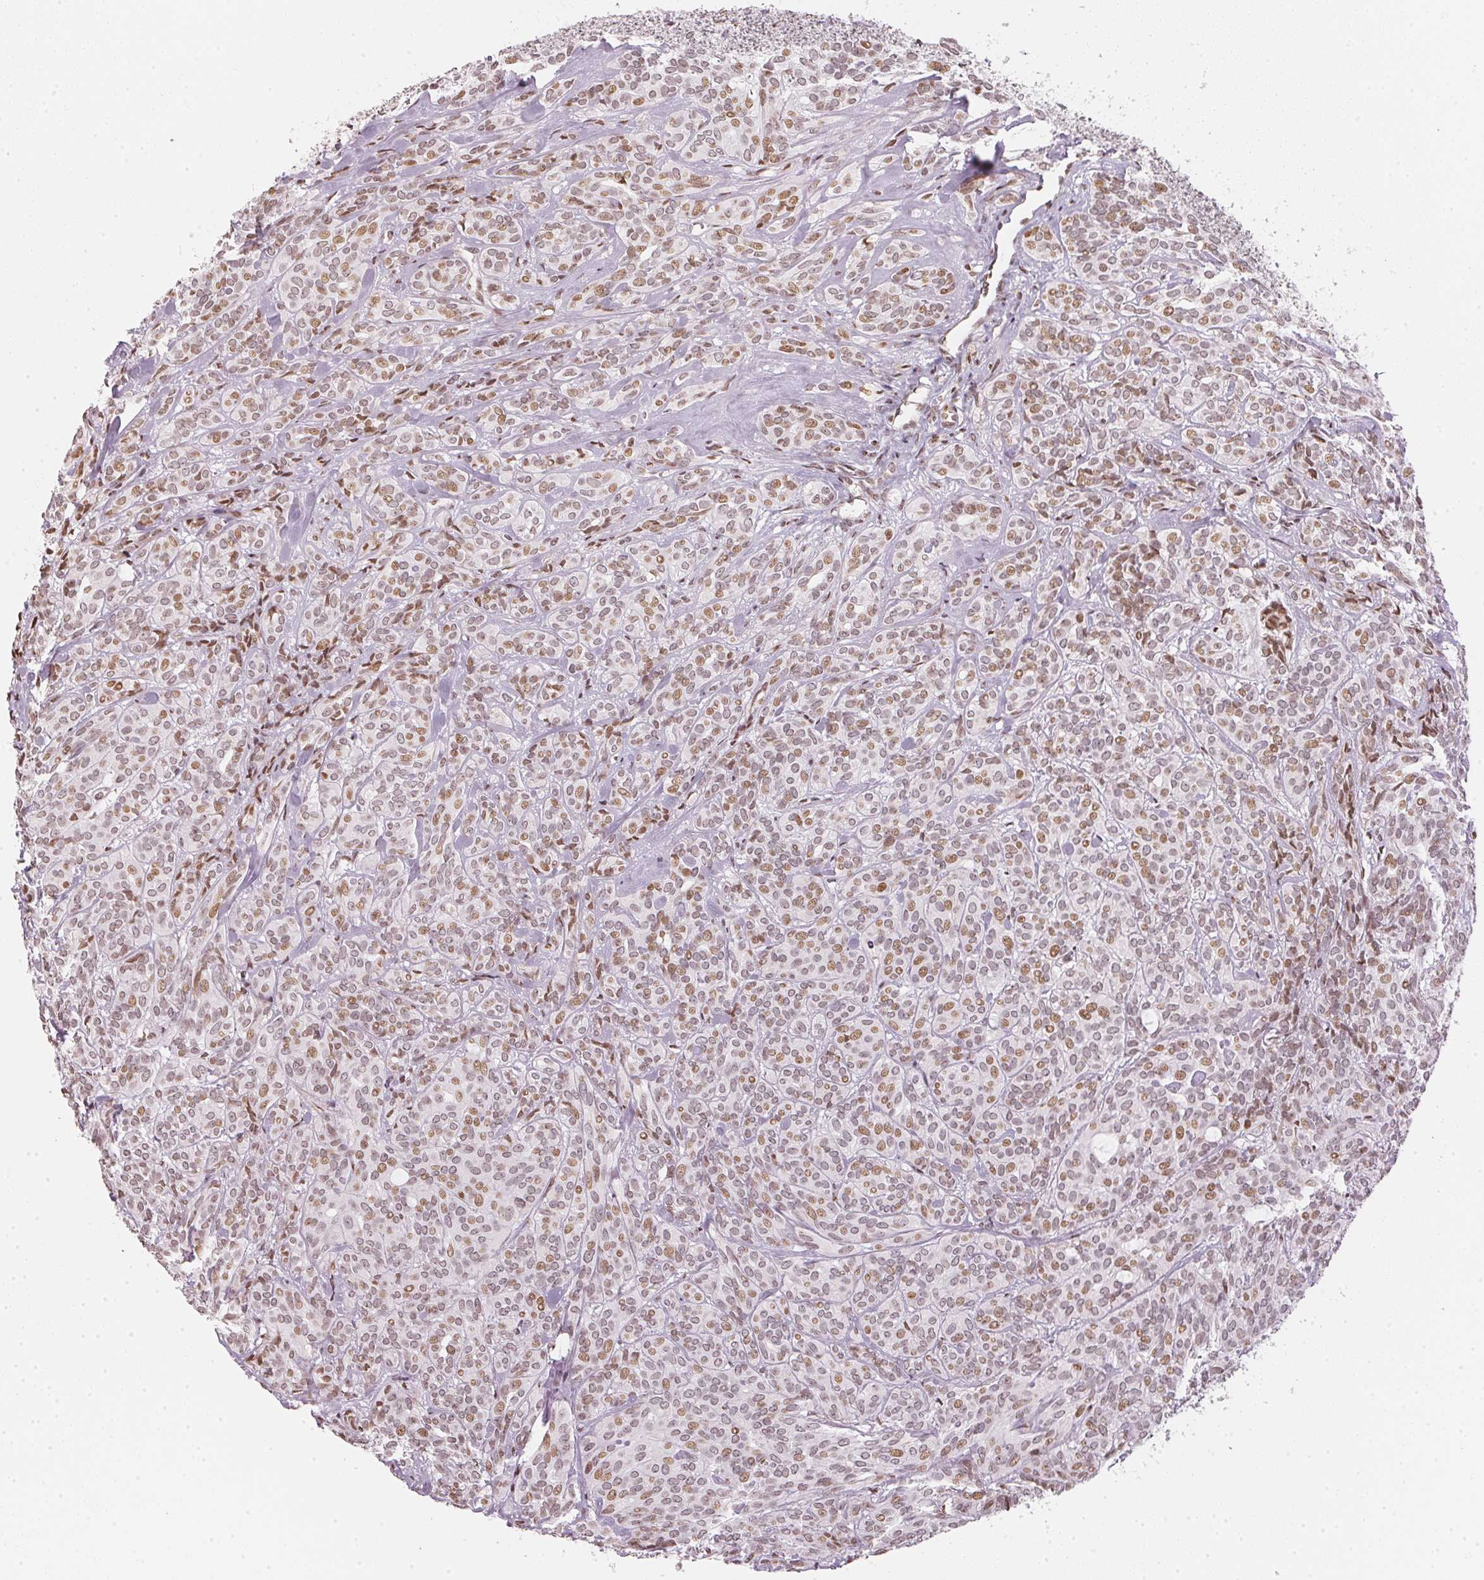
{"staining": {"intensity": "weak", "quantity": ">75%", "location": "nuclear"}, "tissue": "head and neck cancer", "cell_type": "Tumor cells", "image_type": "cancer", "snomed": [{"axis": "morphology", "description": "Adenocarcinoma, NOS"}, {"axis": "topography", "description": "Head-Neck"}], "caption": "Protein expression analysis of head and neck cancer (adenocarcinoma) shows weak nuclear positivity in approximately >75% of tumor cells.", "gene": "KAT6A", "patient": {"sex": "female", "age": 57}}